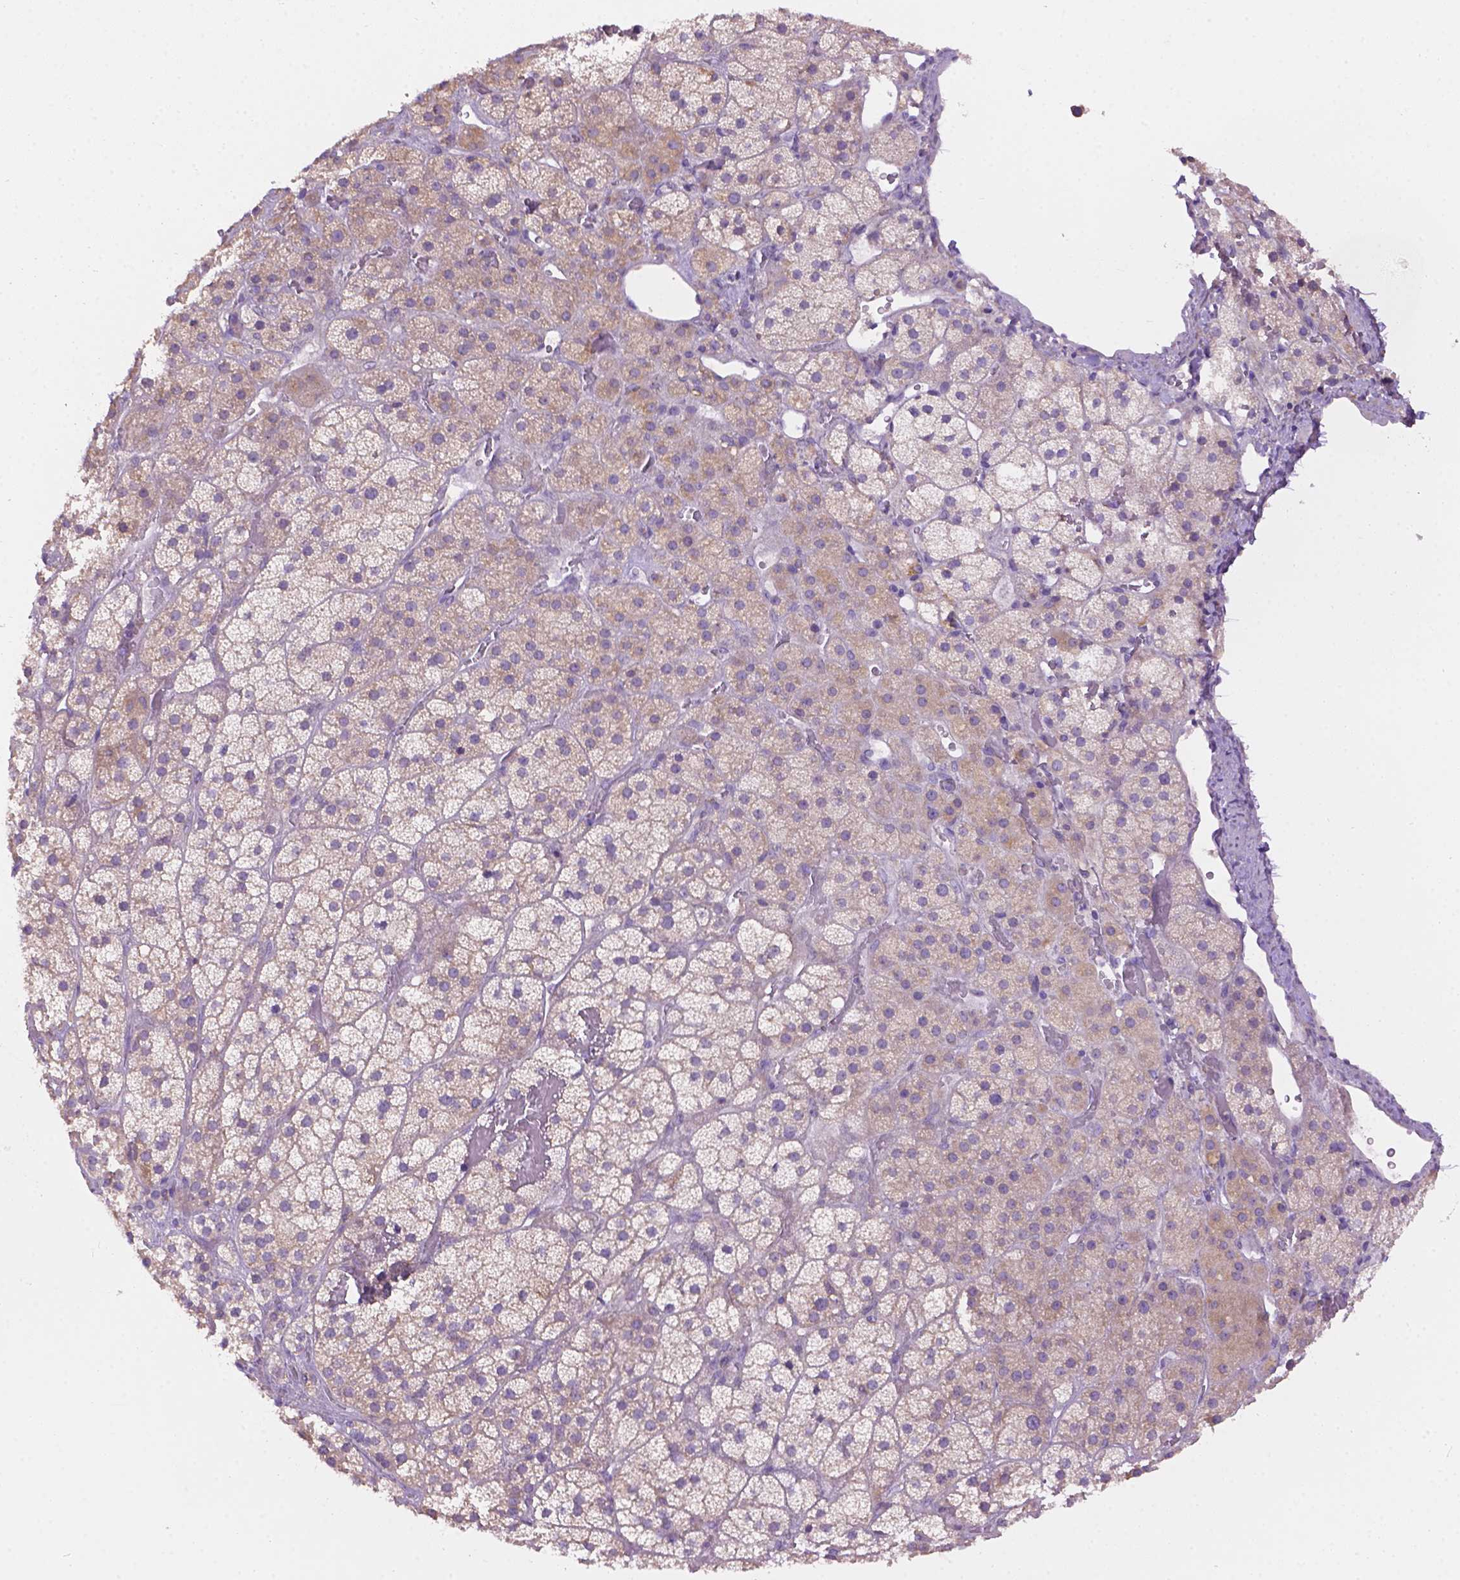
{"staining": {"intensity": "weak", "quantity": "<25%", "location": "cytoplasmic/membranous"}, "tissue": "adrenal gland", "cell_type": "Glandular cells", "image_type": "normal", "snomed": [{"axis": "morphology", "description": "Normal tissue, NOS"}, {"axis": "topography", "description": "Adrenal gland"}], "caption": "An immunohistochemistry image of unremarkable adrenal gland is shown. There is no staining in glandular cells of adrenal gland.", "gene": "CDH7", "patient": {"sex": "male", "age": 57}}